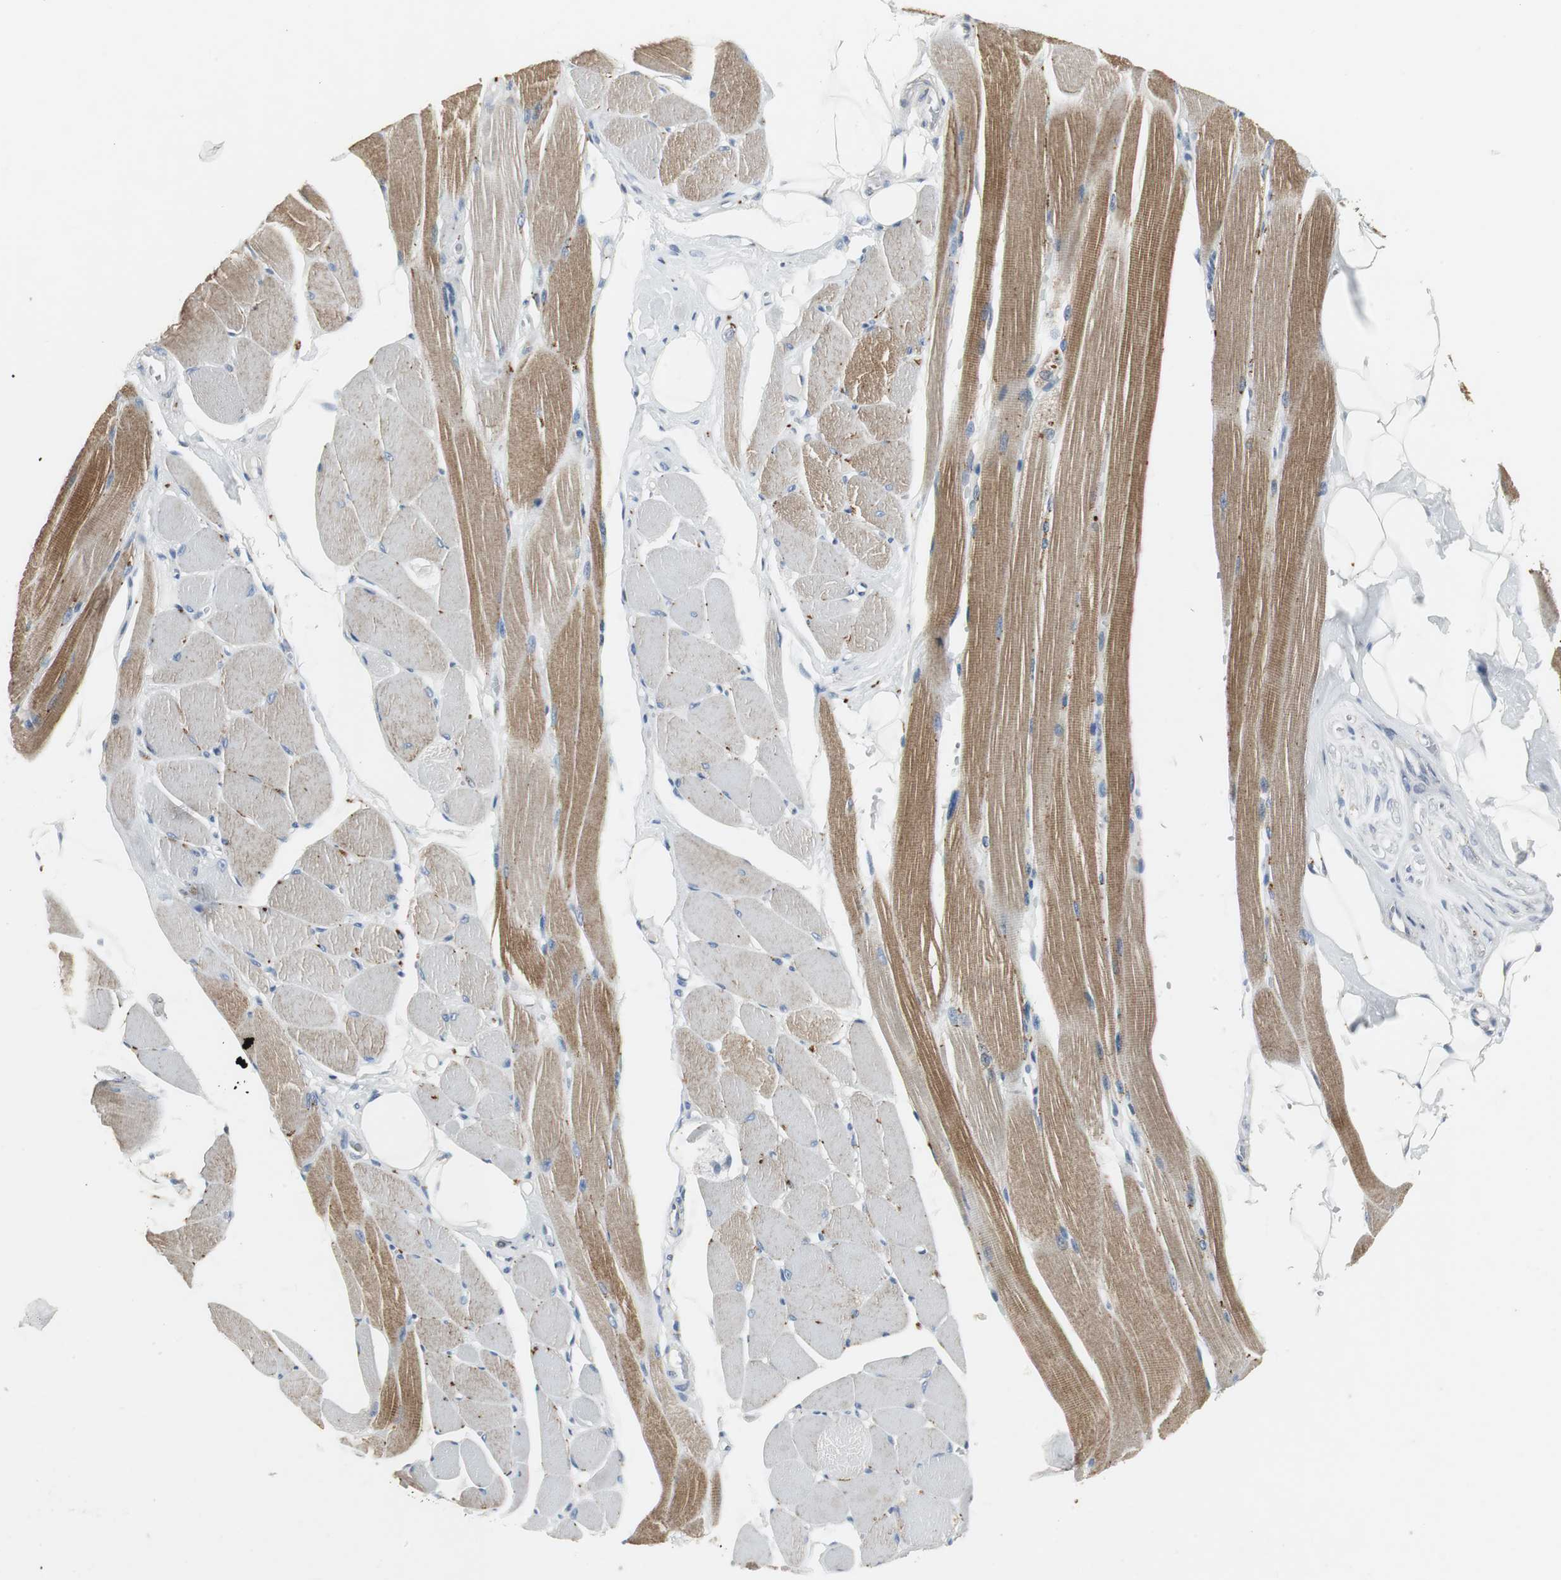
{"staining": {"intensity": "moderate", "quantity": "25%-75%", "location": "cytoplasmic/membranous"}, "tissue": "skeletal muscle", "cell_type": "Myocytes", "image_type": "normal", "snomed": [{"axis": "morphology", "description": "Normal tissue, NOS"}, {"axis": "topography", "description": "Skeletal muscle"}, {"axis": "topography", "description": "Peripheral nerve tissue"}], "caption": "Immunohistochemical staining of benign human skeletal muscle reveals 25%-75% levels of moderate cytoplasmic/membranous protein expression in about 25%-75% of myocytes.", "gene": "NLGN1", "patient": {"sex": "female", "age": 84}}